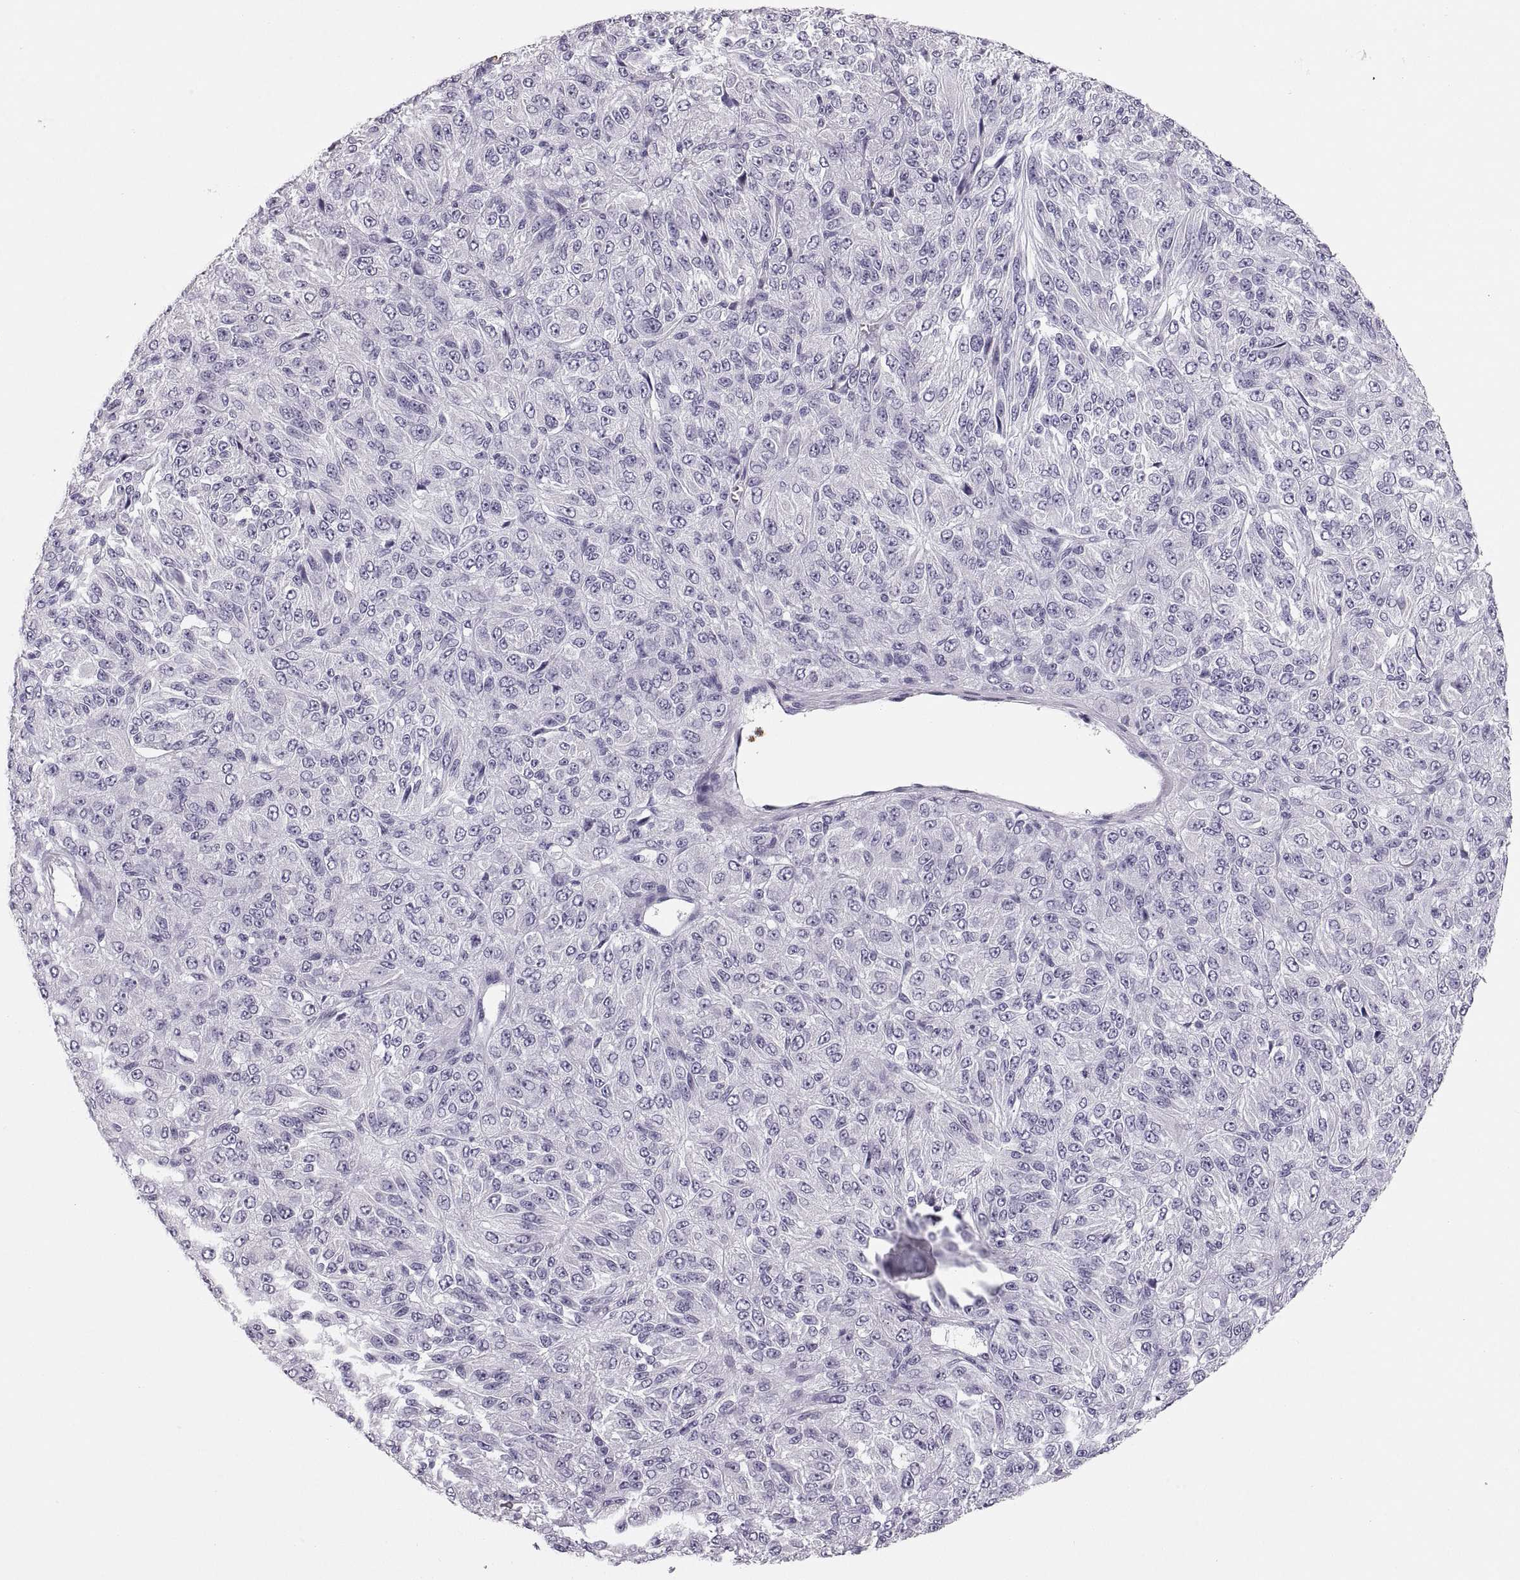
{"staining": {"intensity": "negative", "quantity": "none", "location": "none"}, "tissue": "melanoma", "cell_type": "Tumor cells", "image_type": "cancer", "snomed": [{"axis": "morphology", "description": "Malignant melanoma, Metastatic site"}, {"axis": "topography", "description": "Brain"}], "caption": "Tumor cells show no significant positivity in malignant melanoma (metastatic site). The staining is performed using DAB brown chromogen with nuclei counter-stained in using hematoxylin.", "gene": "MILR1", "patient": {"sex": "female", "age": 56}}